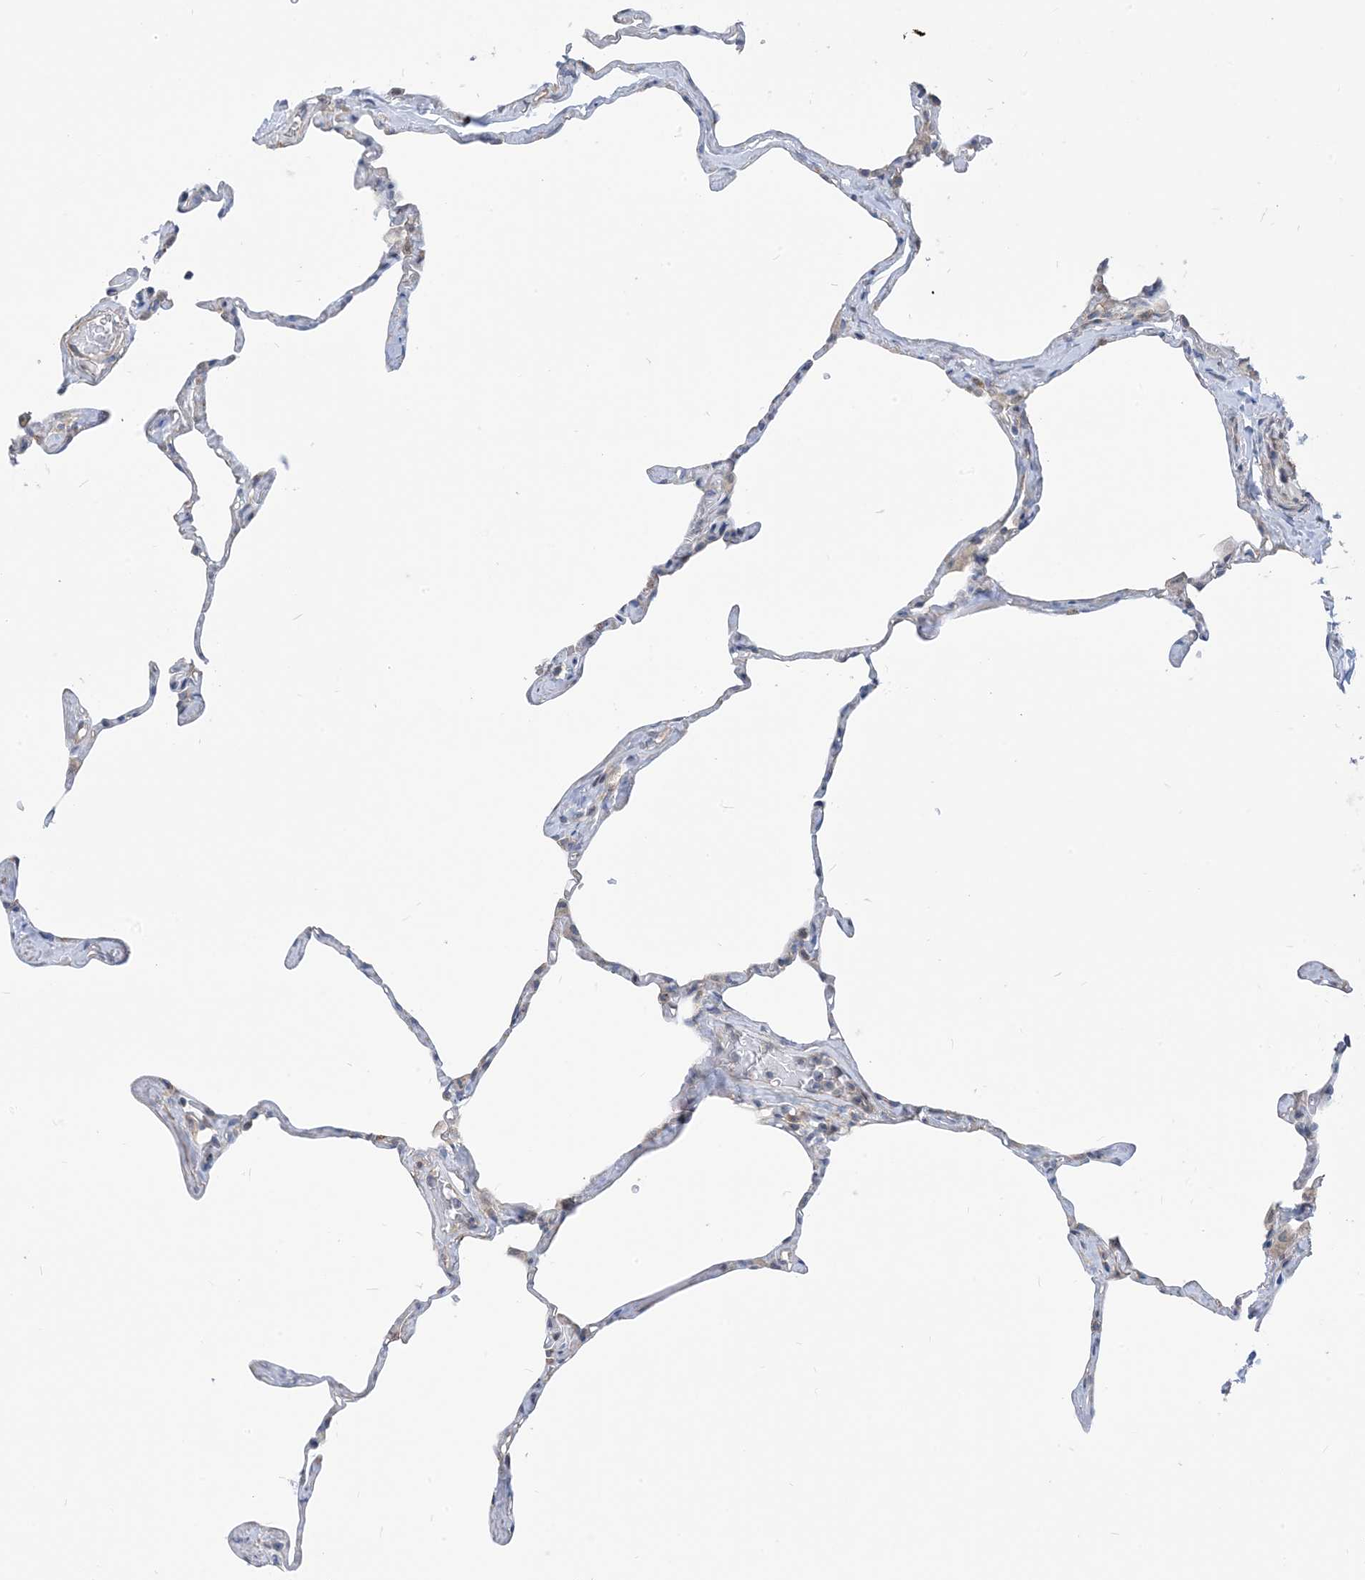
{"staining": {"intensity": "negative", "quantity": "none", "location": "none"}, "tissue": "lung", "cell_type": "Alveolar cells", "image_type": "normal", "snomed": [{"axis": "morphology", "description": "Normal tissue, NOS"}, {"axis": "topography", "description": "Lung"}], "caption": "High power microscopy photomicrograph of an immunohistochemistry histopathology image of unremarkable lung, revealing no significant expression in alveolar cells. (DAB (3,3'-diaminobenzidine) immunohistochemistry (IHC) with hematoxylin counter stain).", "gene": "PLEKHA3", "patient": {"sex": "male", "age": 65}}